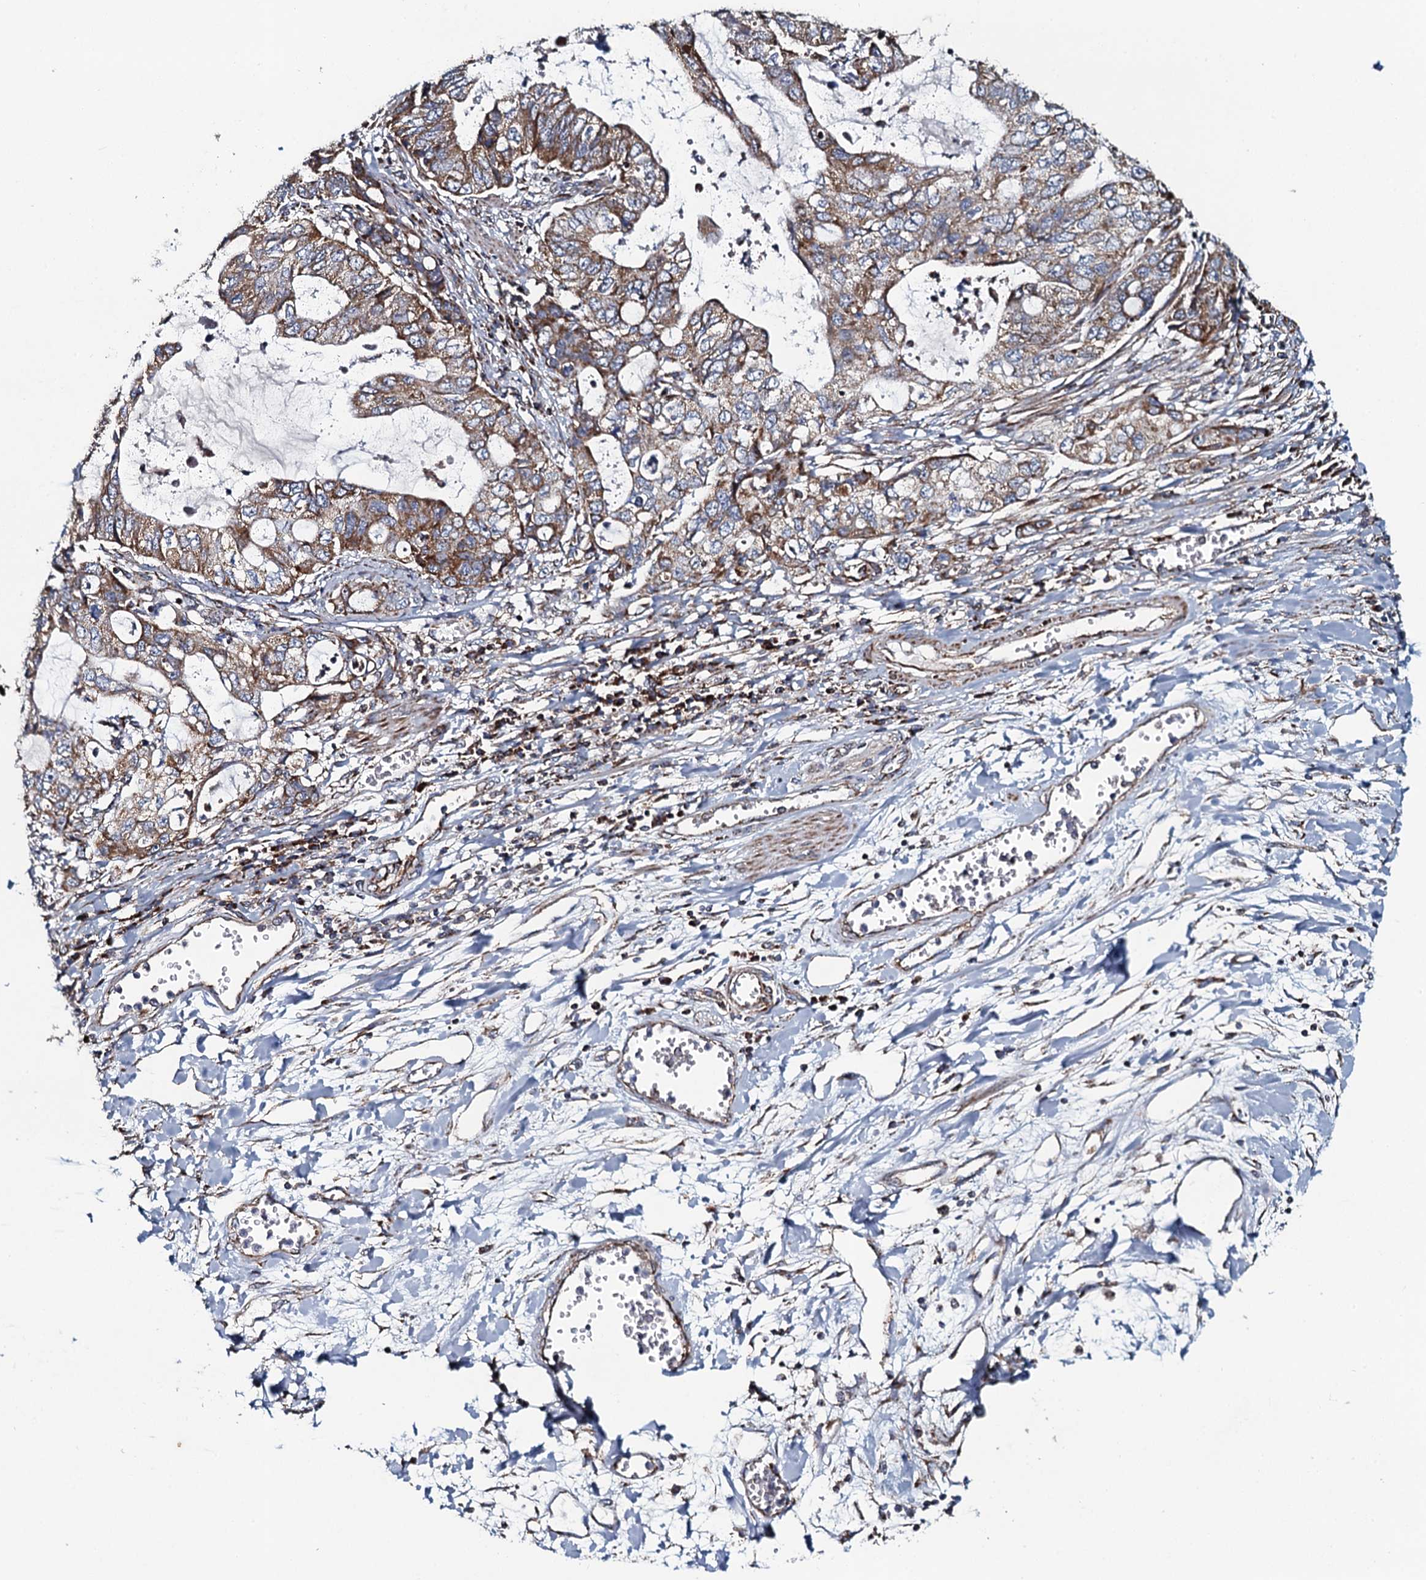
{"staining": {"intensity": "moderate", "quantity": ">75%", "location": "cytoplasmic/membranous"}, "tissue": "stomach cancer", "cell_type": "Tumor cells", "image_type": "cancer", "snomed": [{"axis": "morphology", "description": "Adenocarcinoma, NOS"}, {"axis": "topography", "description": "Stomach, upper"}], "caption": "Stomach cancer (adenocarcinoma) stained with immunohistochemistry (IHC) reveals moderate cytoplasmic/membranous expression in approximately >75% of tumor cells. Immunohistochemistry (ihc) stains the protein of interest in brown and the nuclei are stained blue.", "gene": "EVC2", "patient": {"sex": "female", "age": 52}}